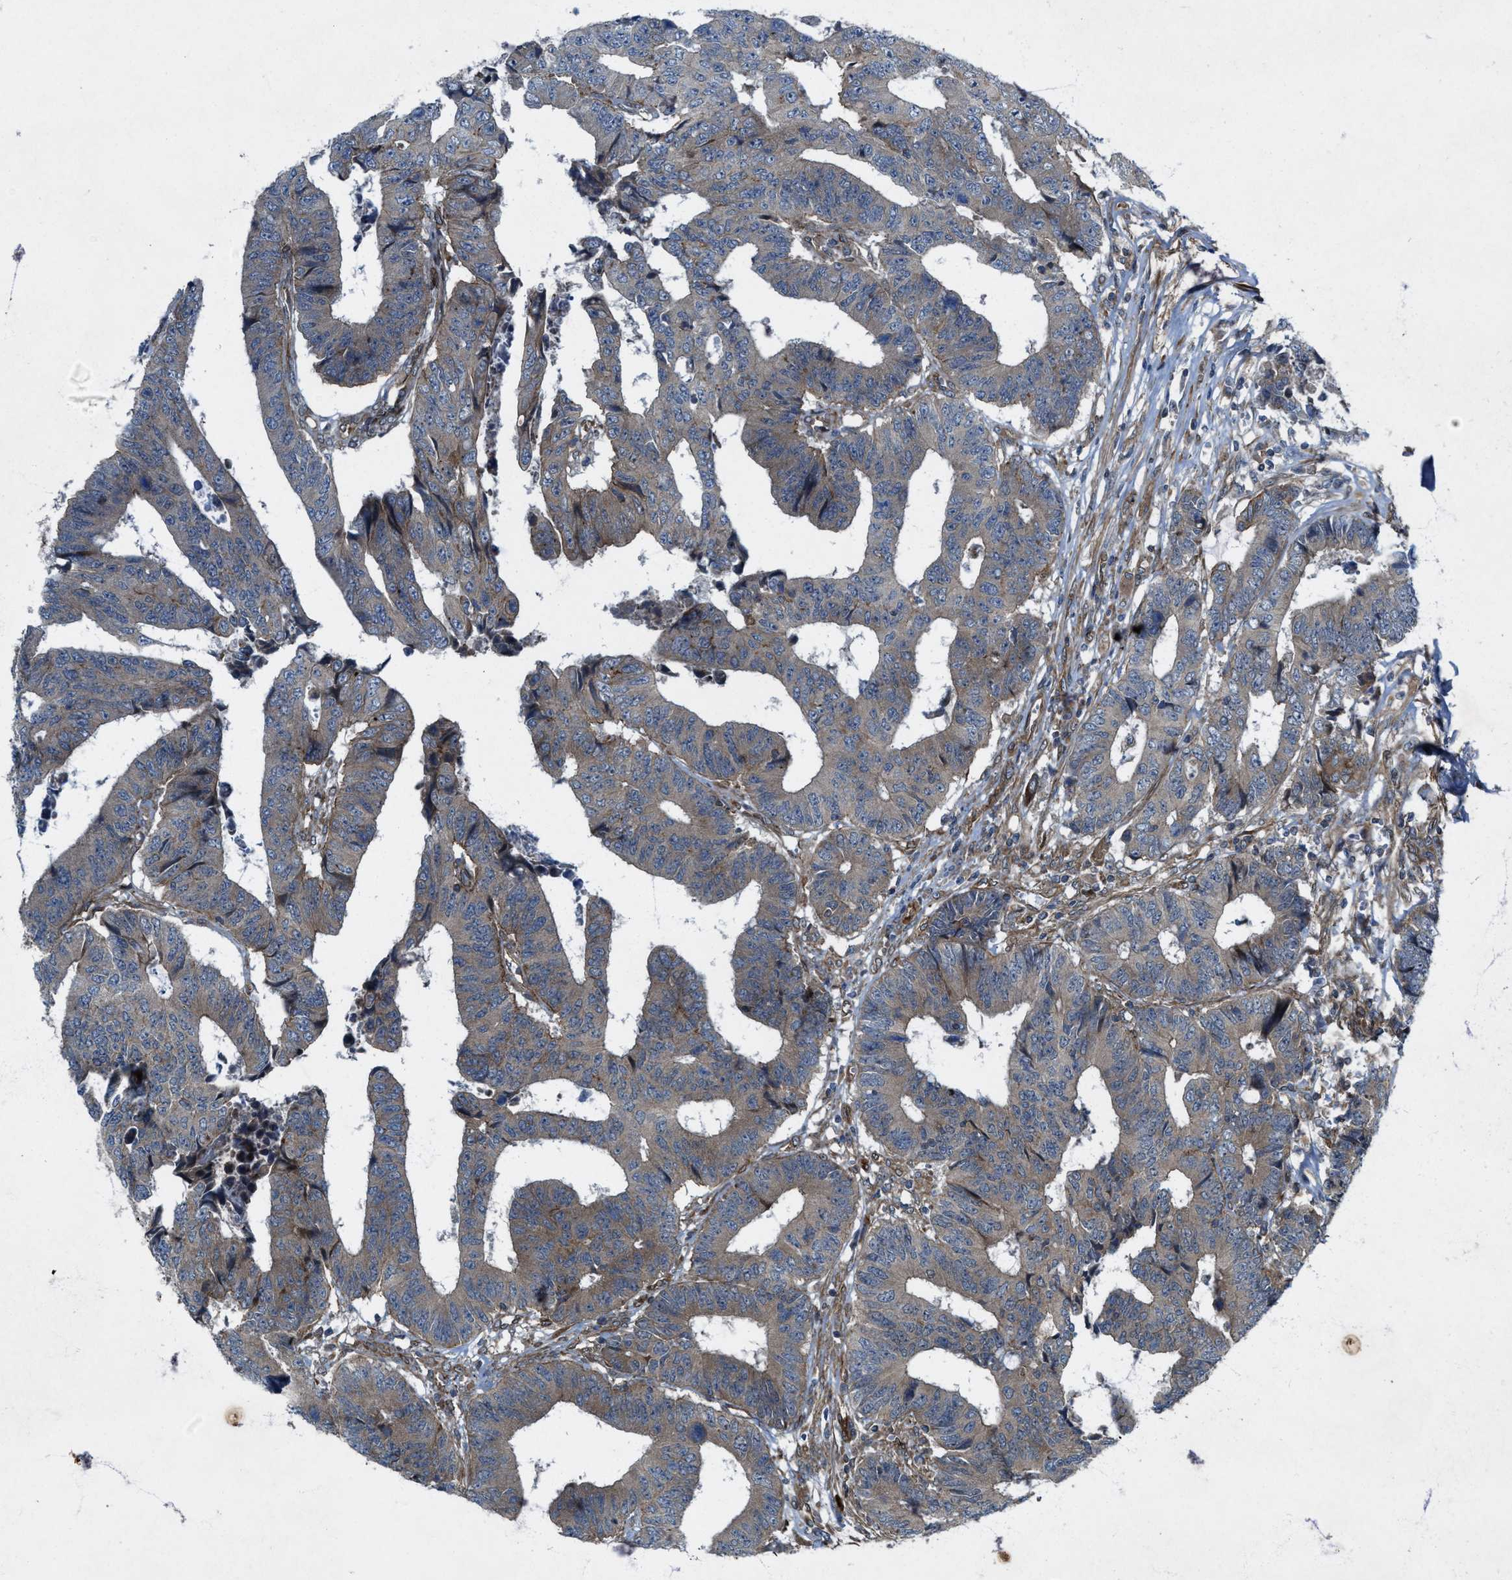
{"staining": {"intensity": "weak", "quantity": ">75%", "location": "cytoplasmic/membranous"}, "tissue": "colorectal cancer", "cell_type": "Tumor cells", "image_type": "cancer", "snomed": [{"axis": "morphology", "description": "Adenocarcinoma, NOS"}, {"axis": "topography", "description": "Rectum"}], "caption": "Protein staining by immunohistochemistry reveals weak cytoplasmic/membranous staining in about >75% of tumor cells in colorectal cancer (adenocarcinoma). (DAB (3,3'-diaminobenzidine) IHC with brightfield microscopy, high magnification).", "gene": "URGCP", "patient": {"sex": "male", "age": 84}}